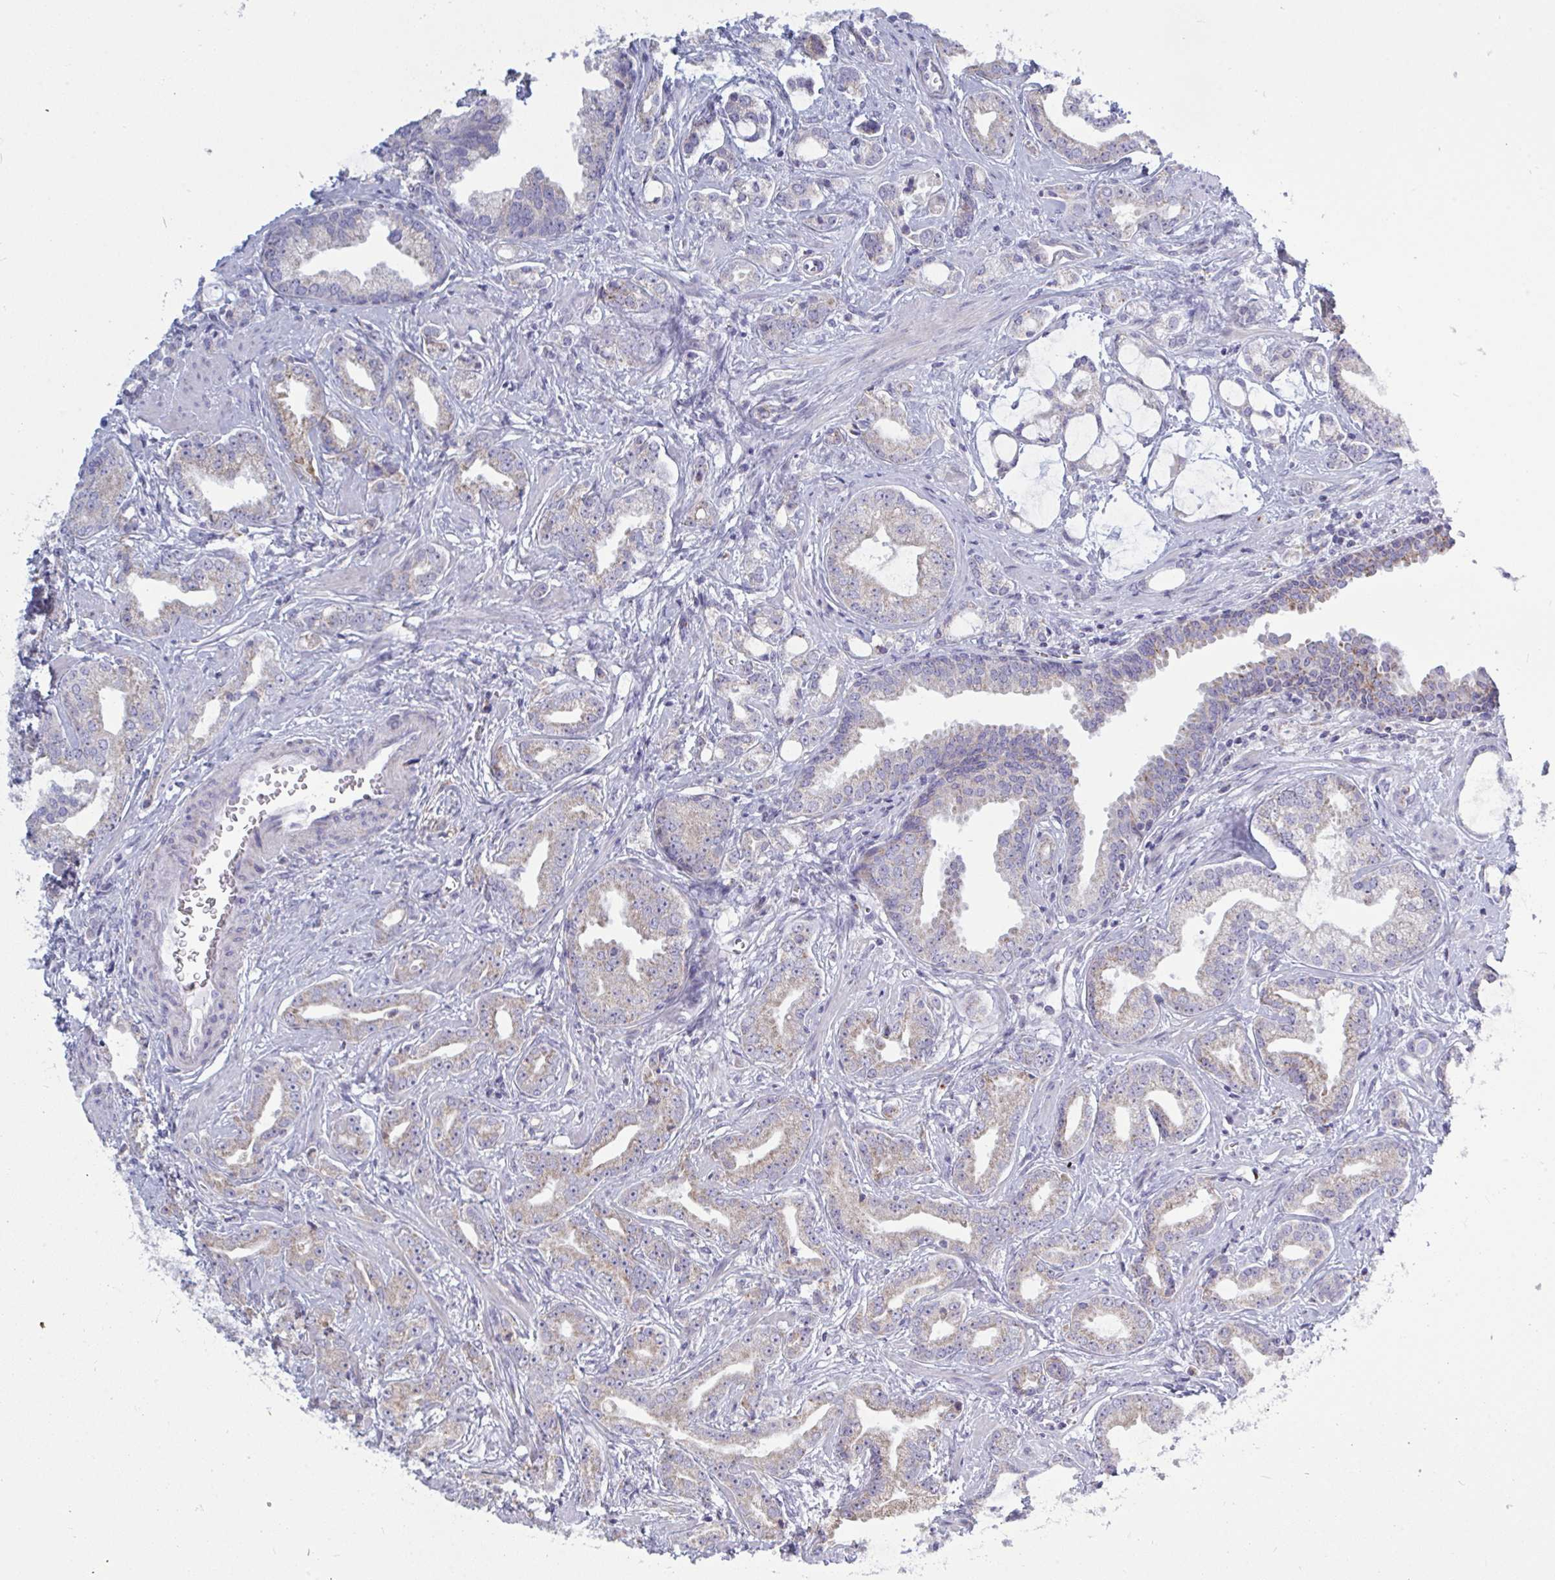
{"staining": {"intensity": "moderate", "quantity": "<25%", "location": "cytoplasmic/membranous"}, "tissue": "prostate cancer", "cell_type": "Tumor cells", "image_type": "cancer", "snomed": [{"axis": "morphology", "description": "Adenocarcinoma, Medium grade"}, {"axis": "topography", "description": "Prostate"}], "caption": "Protein expression analysis of human prostate cancer (adenocarcinoma (medium-grade)) reveals moderate cytoplasmic/membranous staining in approximately <25% of tumor cells.", "gene": "ATG9A", "patient": {"sex": "male", "age": 57}}